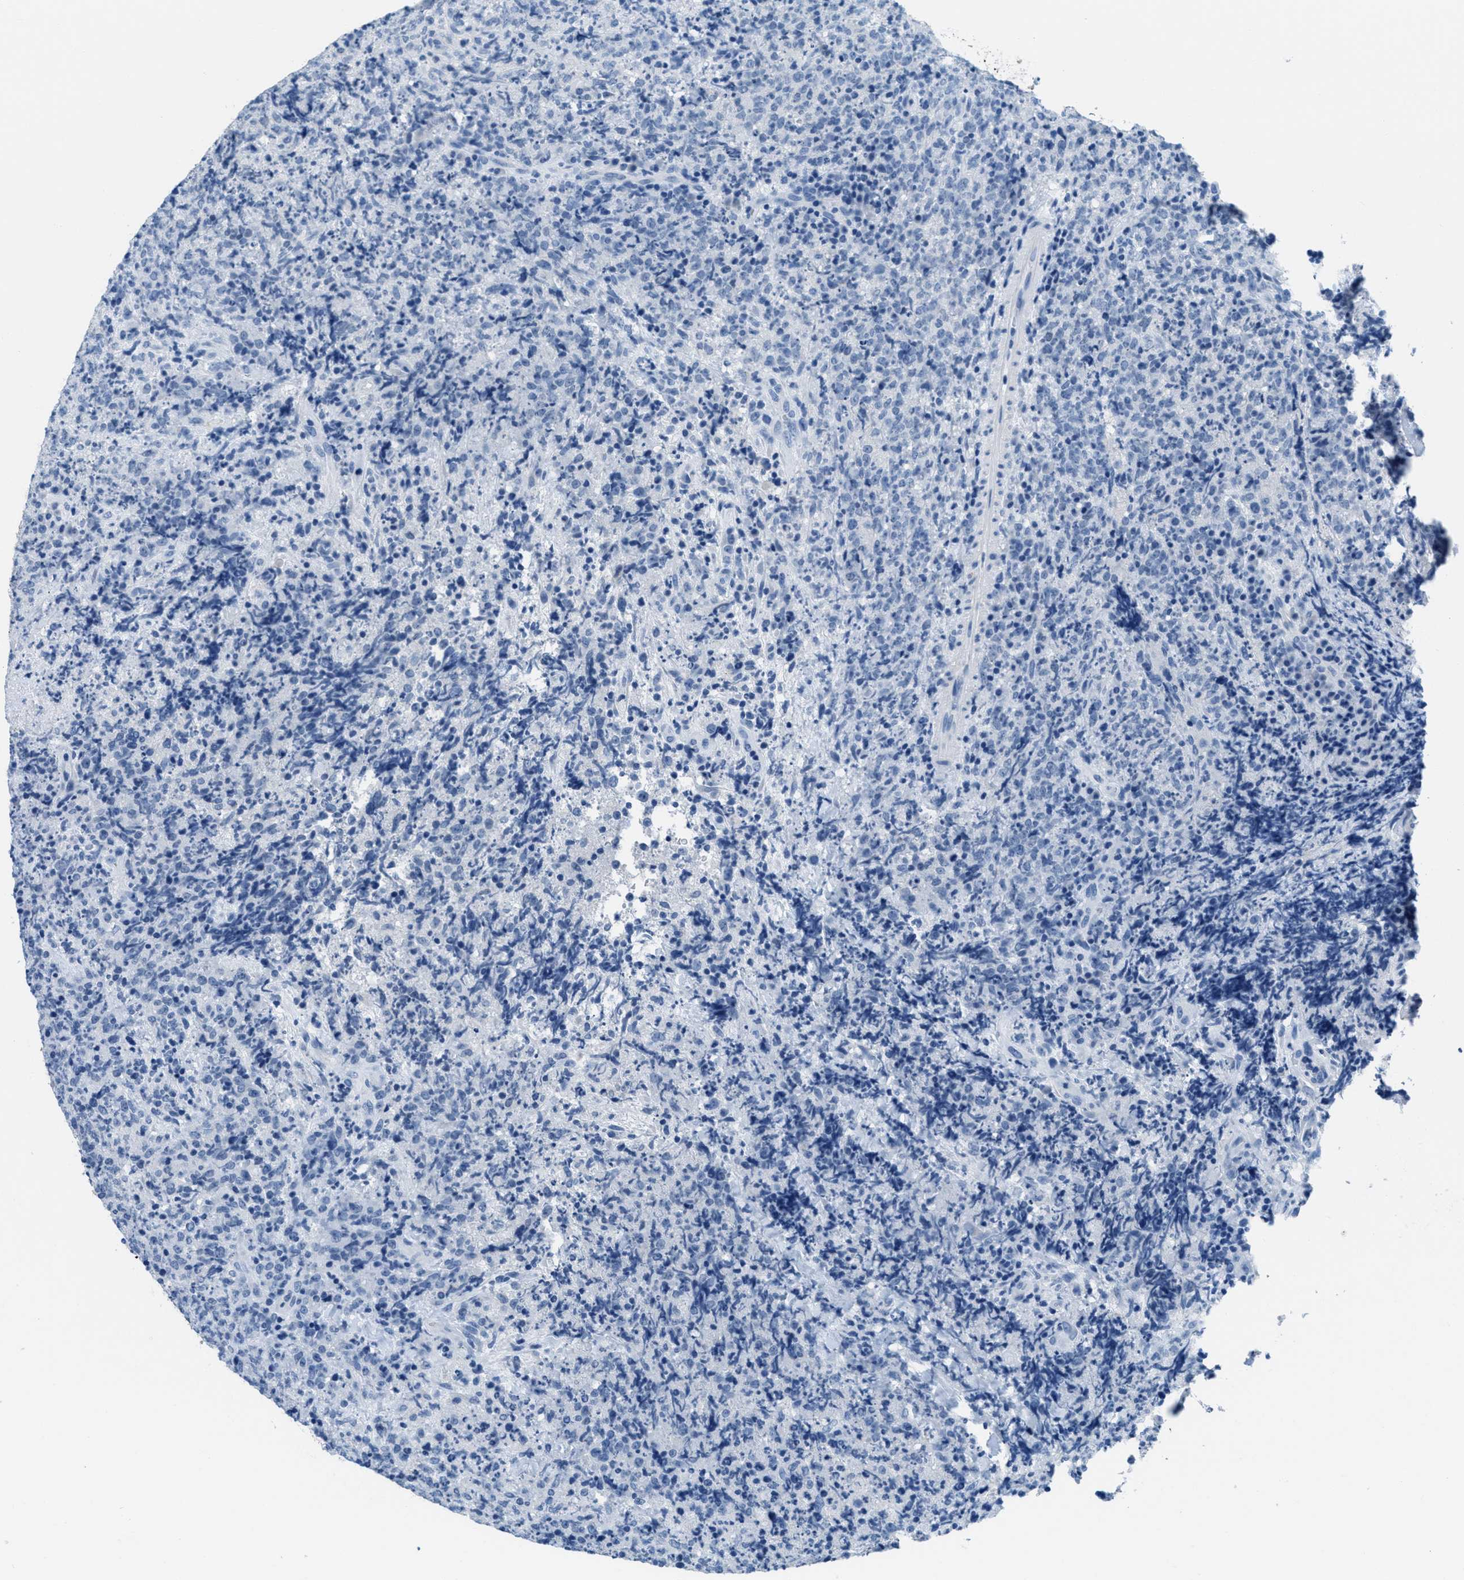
{"staining": {"intensity": "negative", "quantity": "none", "location": "none"}, "tissue": "lymphoma", "cell_type": "Tumor cells", "image_type": "cancer", "snomed": [{"axis": "morphology", "description": "Malignant lymphoma, non-Hodgkin's type, High grade"}, {"axis": "topography", "description": "Tonsil"}], "caption": "Immunohistochemistry image of neoplastic tissue: human malignant lymphoma, non-Hodgkin's type (high-grade) stained with DAB (3,3'-diaminobenzidine) exhibits no significant protein expression in tumor cells.", "gene": "MGARP", "patient": {"sex": "female", "age": 36}}